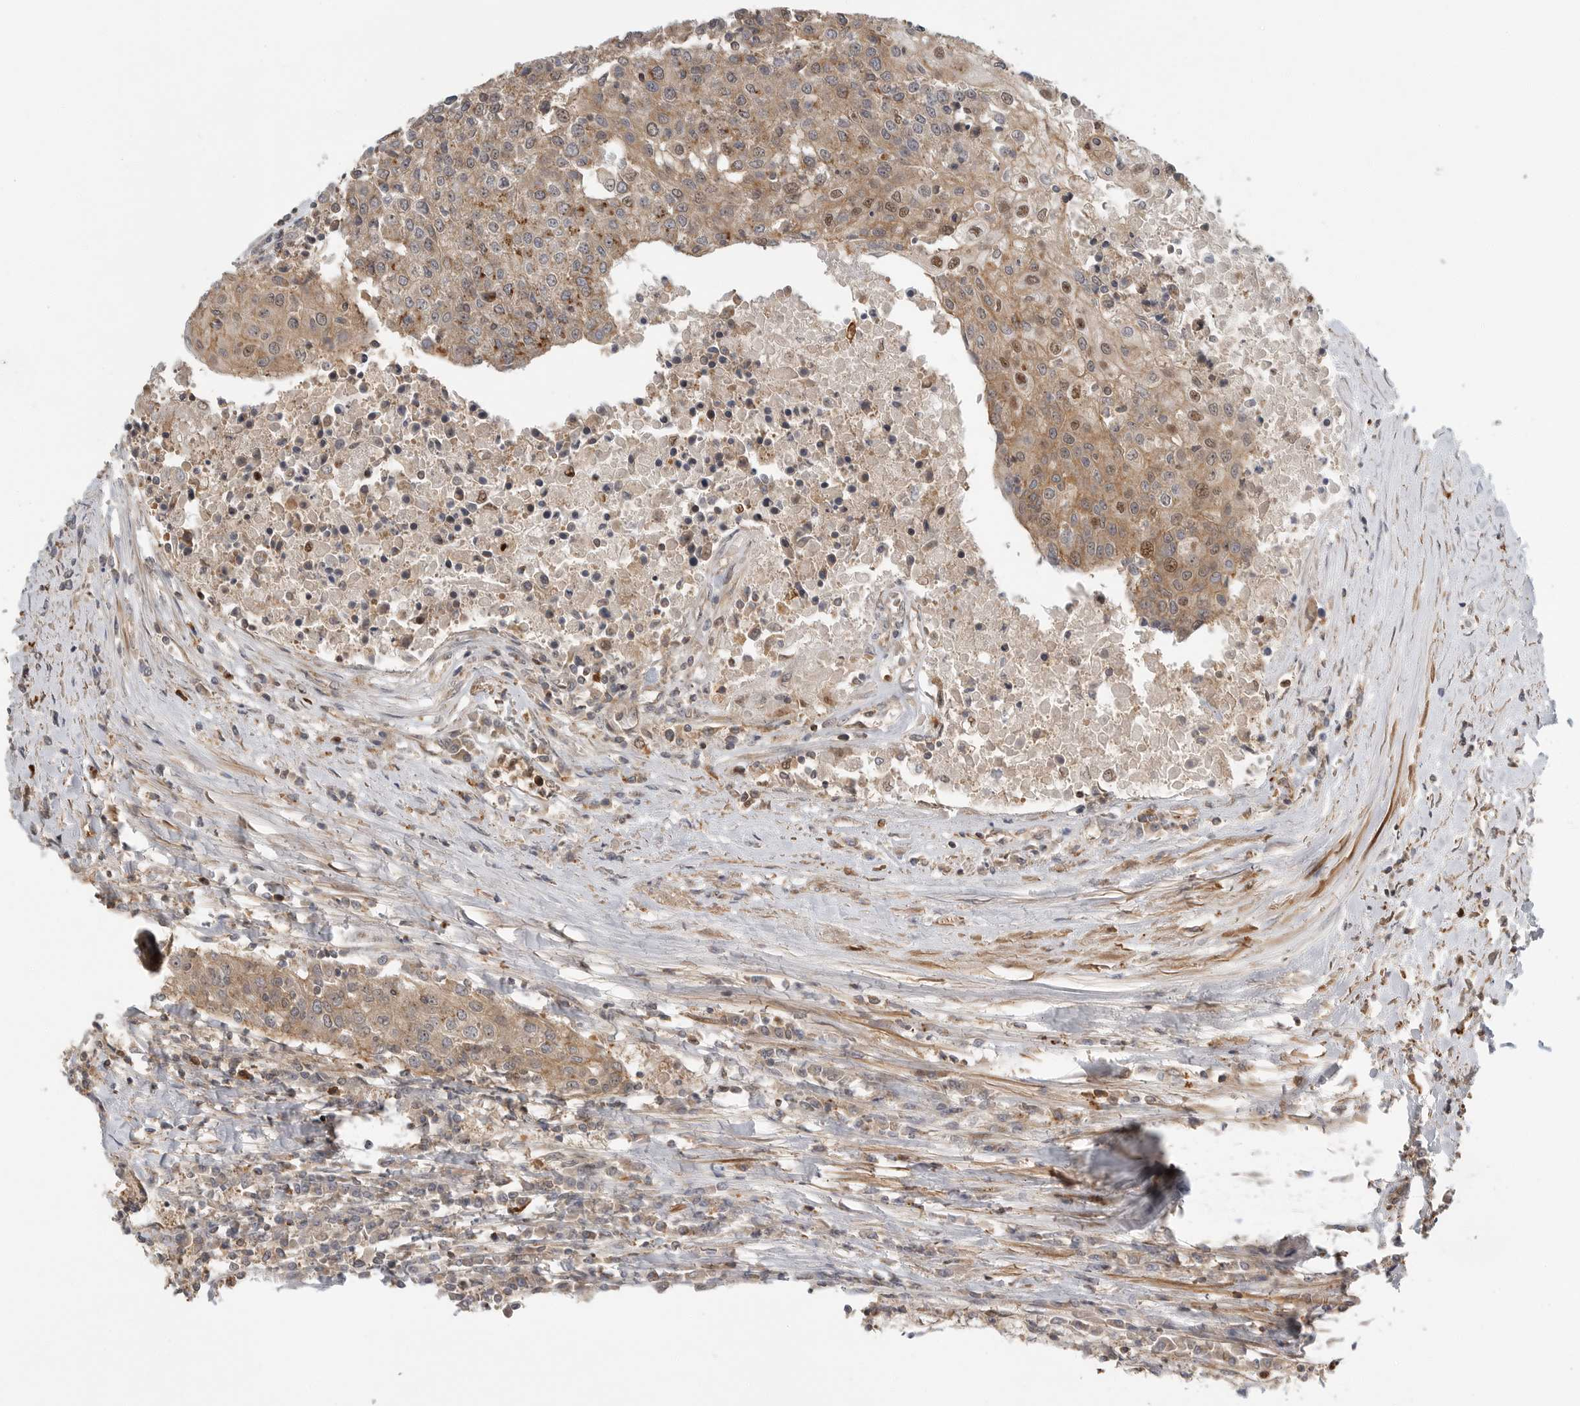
{"staining": {"intensity": "weak", "quantity": ">75%", "location": "cytoplasmic/membranous,nuclear"}, "tissue": "urothelial cancer", "cell_type": "Tumor cells", "image_type": "cancer", "snomed": [{"axis": "morphology", "description": "Urothelial carcinoma, High grade"}, {"axis": "topography", "description": "Urinary bladder"}], "caption": "IHC photomicrograph of neoplastic tissue: human high-grade urothelial carcinoma stained using immunohistochemistry (IHC) shows low levels of weak protein expression localized specifically in the cytoplasmic/membranous and nuclear of tumor cells, appearing as a cytoplasmic/membranous and nuclear brown color.", "gene": "STRAP", "patient": {"sex": "female", "age": 85}}